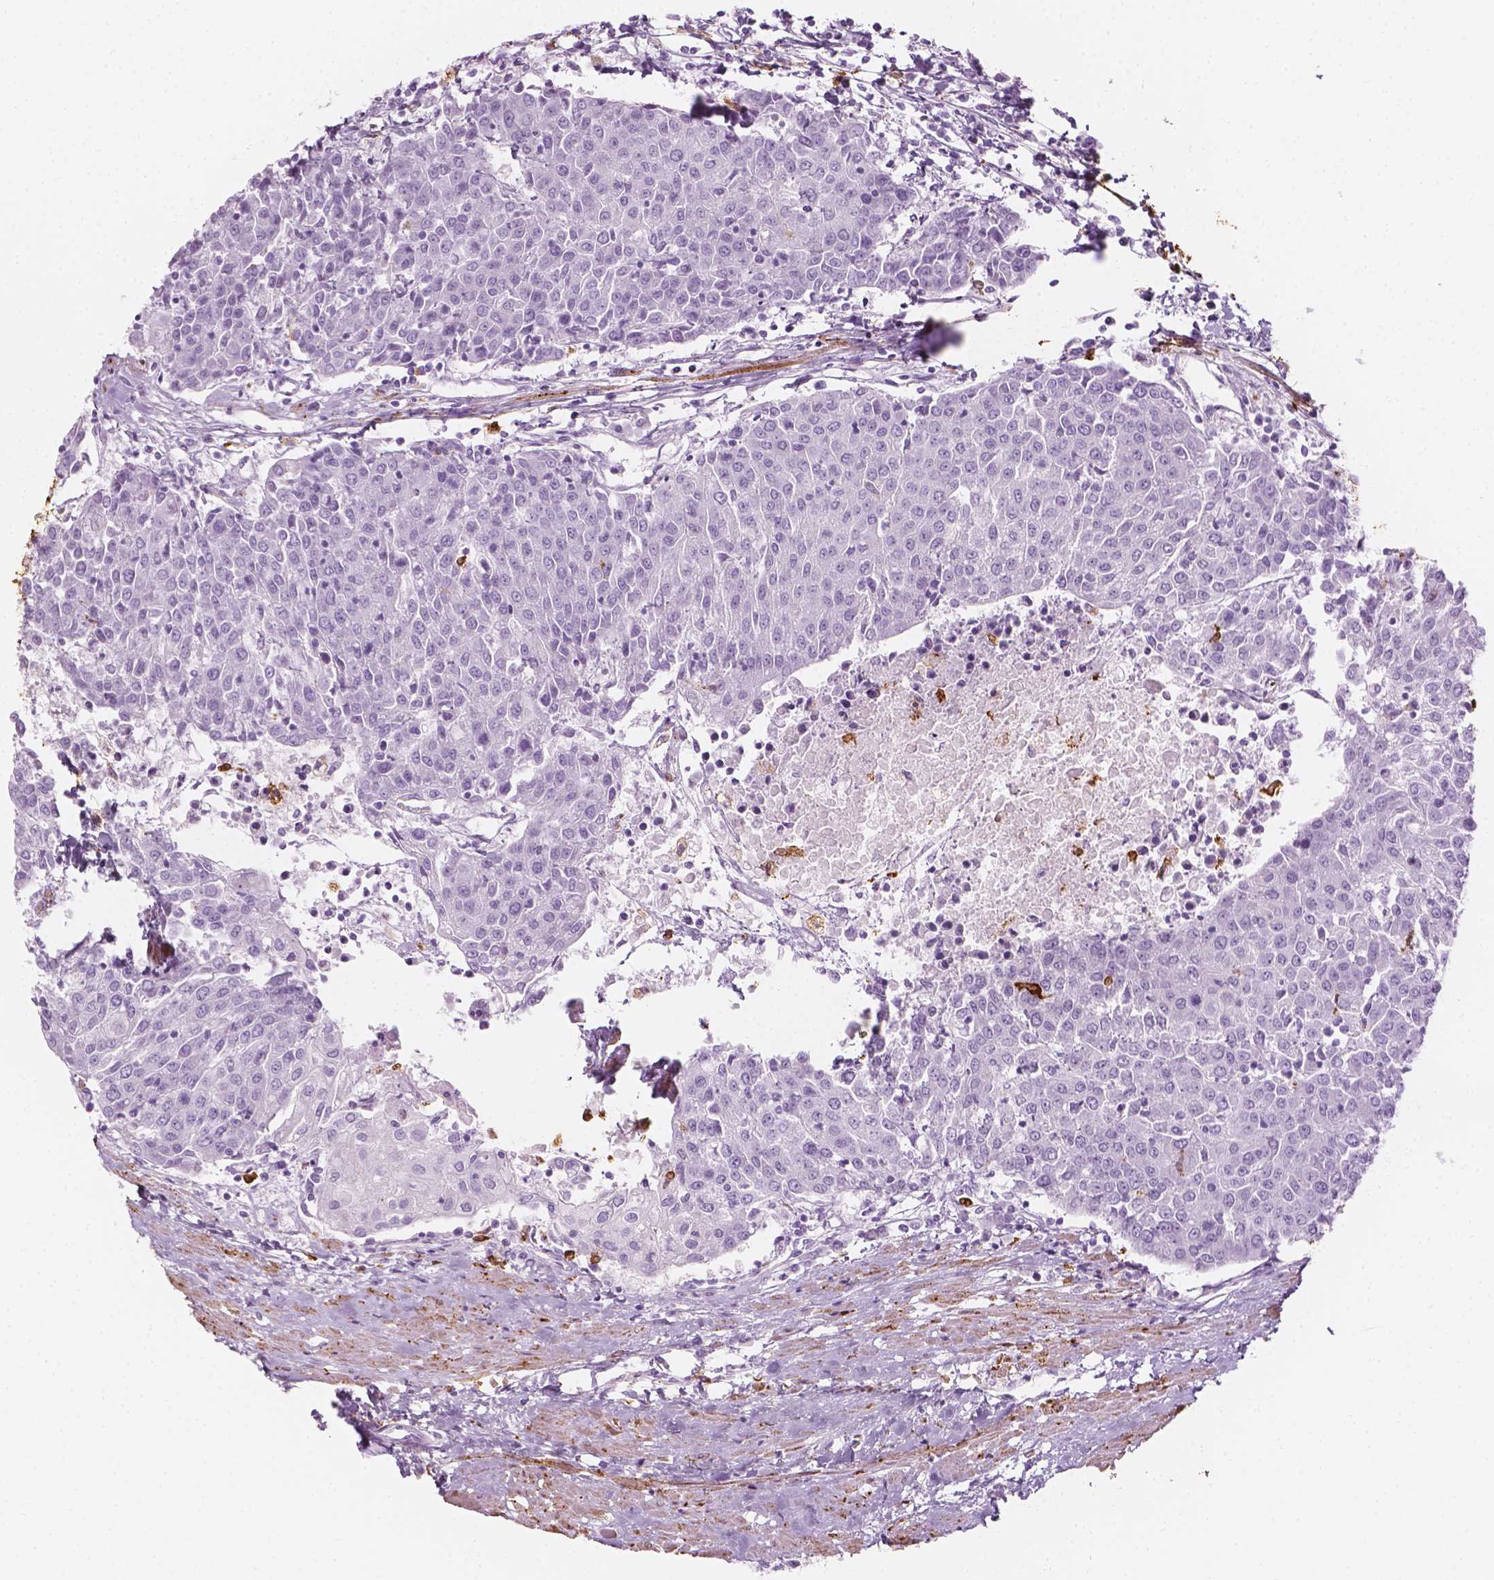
{"staining": {"intensity": "negative", "quantity": "none", "location": "none"}, "tissue": "urothelial cancer", "cell_type": "Tumor cells", "image_type": "cancer", "snomed": [{"axis": "morphology", "description": "Urothelial carcinoma, High grade"}, {"axis": "topography", "description": "Urinary bladder"}], "caption": "Immunohistochemical staining of high-grade urothelial carcinoma exhibits no significant staining in tumor cells. The staining was performed using DAB (3,3'-diaminobenzidine) to visualize the protein expression in brown, while the nuclei were stained in blue with hematoxylin (Magnification: 20x).", "gene": "CES1", "patient": {"sex": "female", "age": 85}}